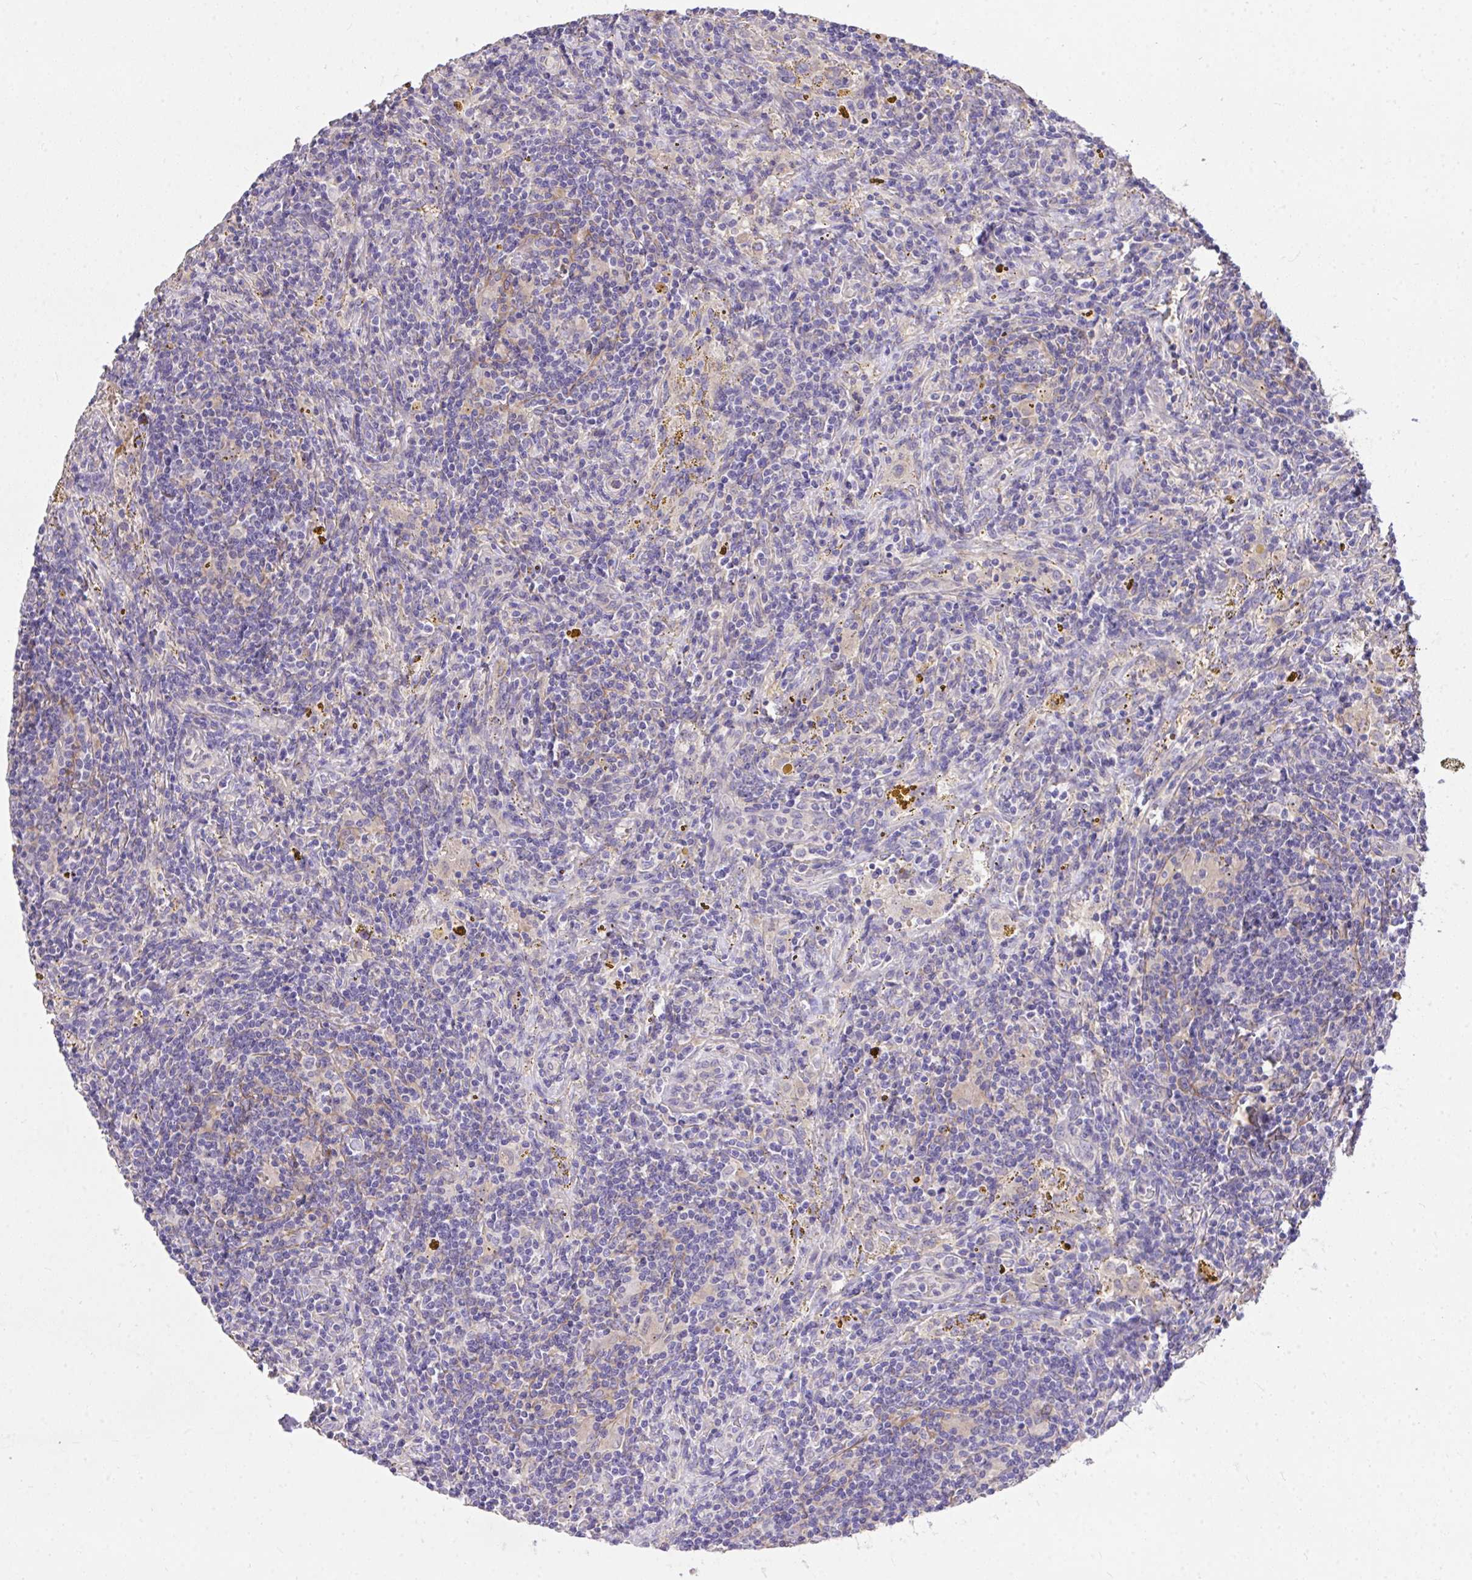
{"staining": {"intensity": "negative", "quantity": "none", "location": "none"}, "tissue": "lymphoma", "cell_type": "Tumor cells", "image_type": "cancer", "snomed": [{"axis": "morphology", "description": "Malignant lymphoma, non-Hodgkin's type, Low grade"}, {"axis": "topography", "description": "Spleen"}], "caption": "Photomicrograph shows no significant protein expression in tumor cells of lymphoma. The staining is performed using DAB brown chromogen with nuclei counter-stained in using hematoxylin.", "gene": "MPC2", "patient": {"sex": "female", "age": 70}}